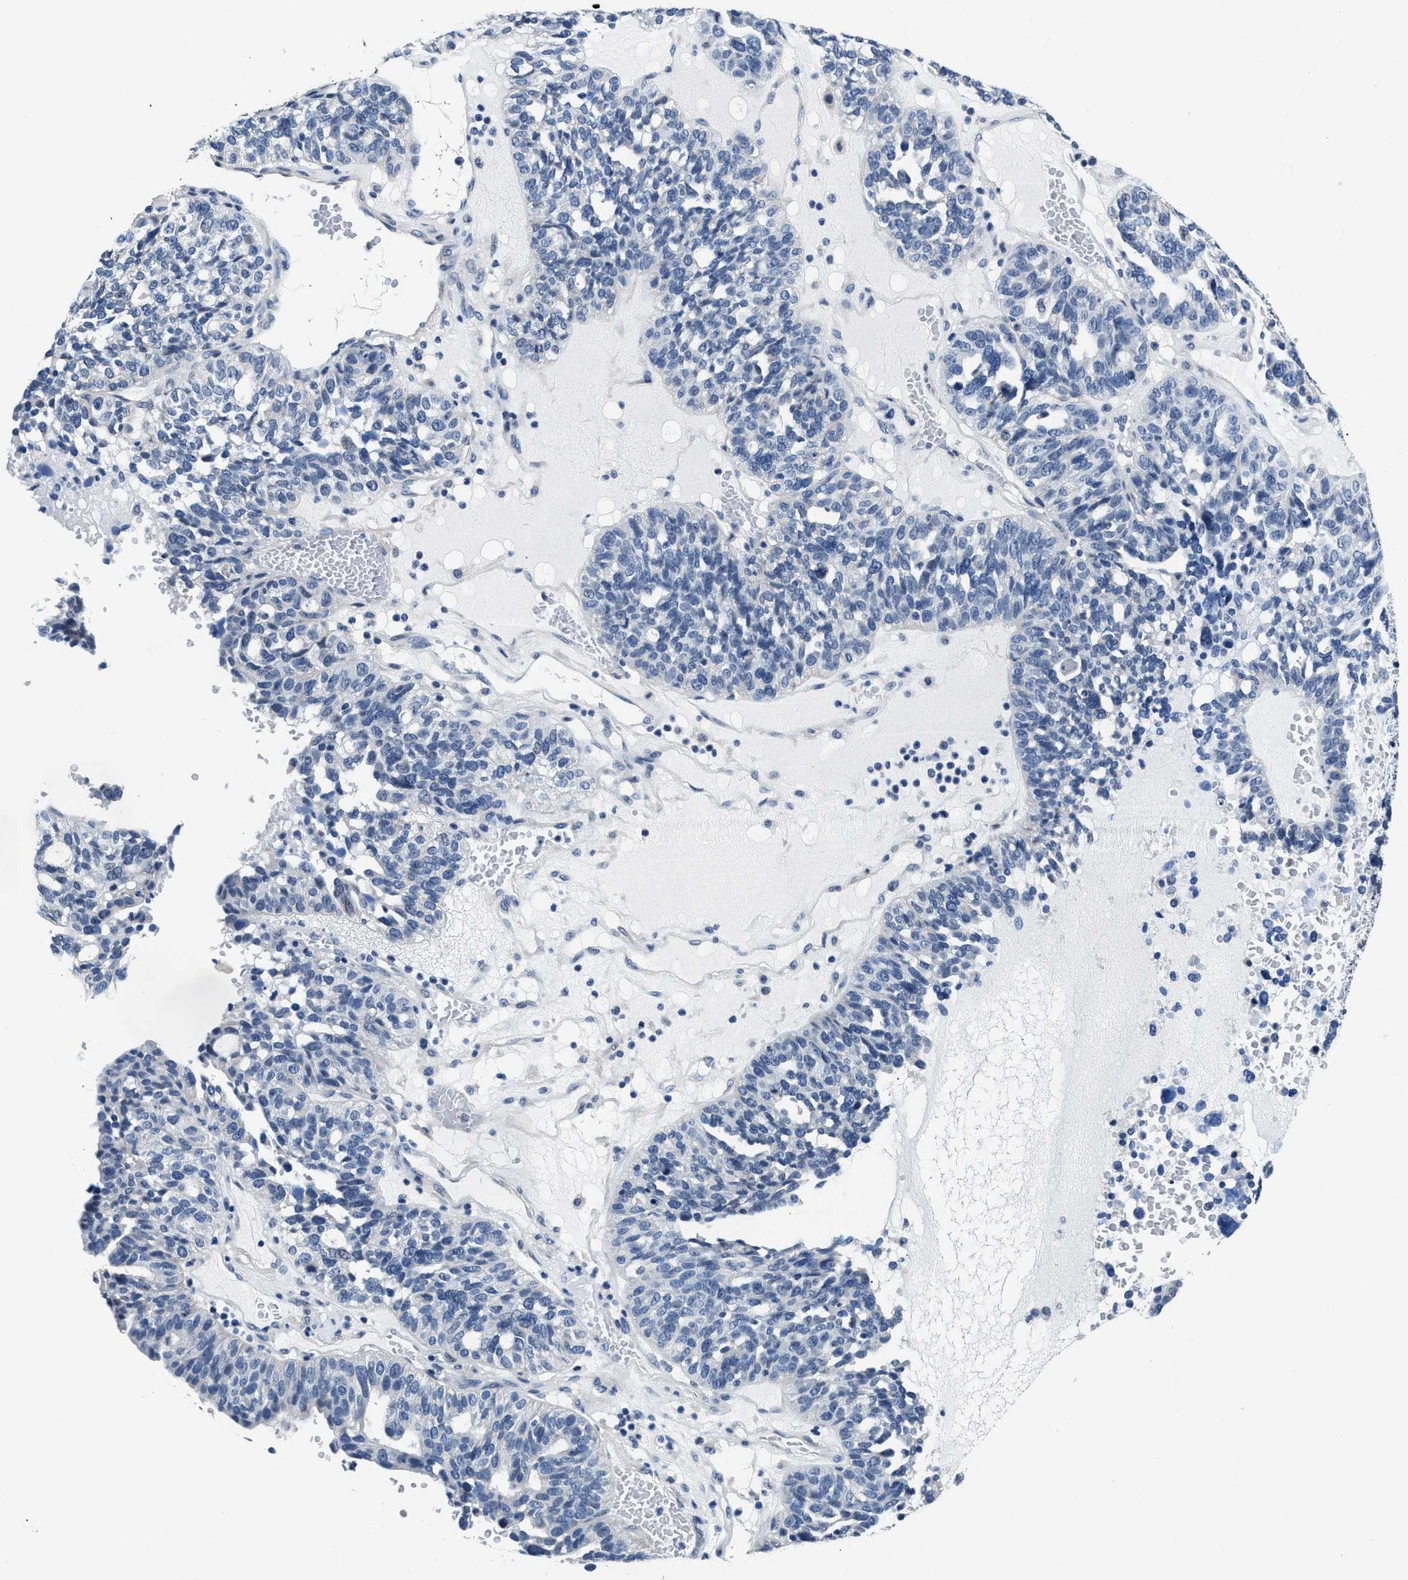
{"staining": {"intensity": "negative", "quantity": "none", "location": "none"}, "tissue": "ovarian cancer", "cell_type": "Tumor cells", "image_type": "cancer", "snomed": [{"axis": "morphology", "description": "Cystadenocarcinoma, serous, NOS"}, {"axis": "topography", "description": "Ovary"}], "caption": "IHC photomicrograph of neoplastic tissue: human ovarian serous cystadenocarcinoma stained with DAB reveals no significant protein positivity in tumor cells.", "gene": "MYH3", "patient": {"sex": "female", "age": 59}}